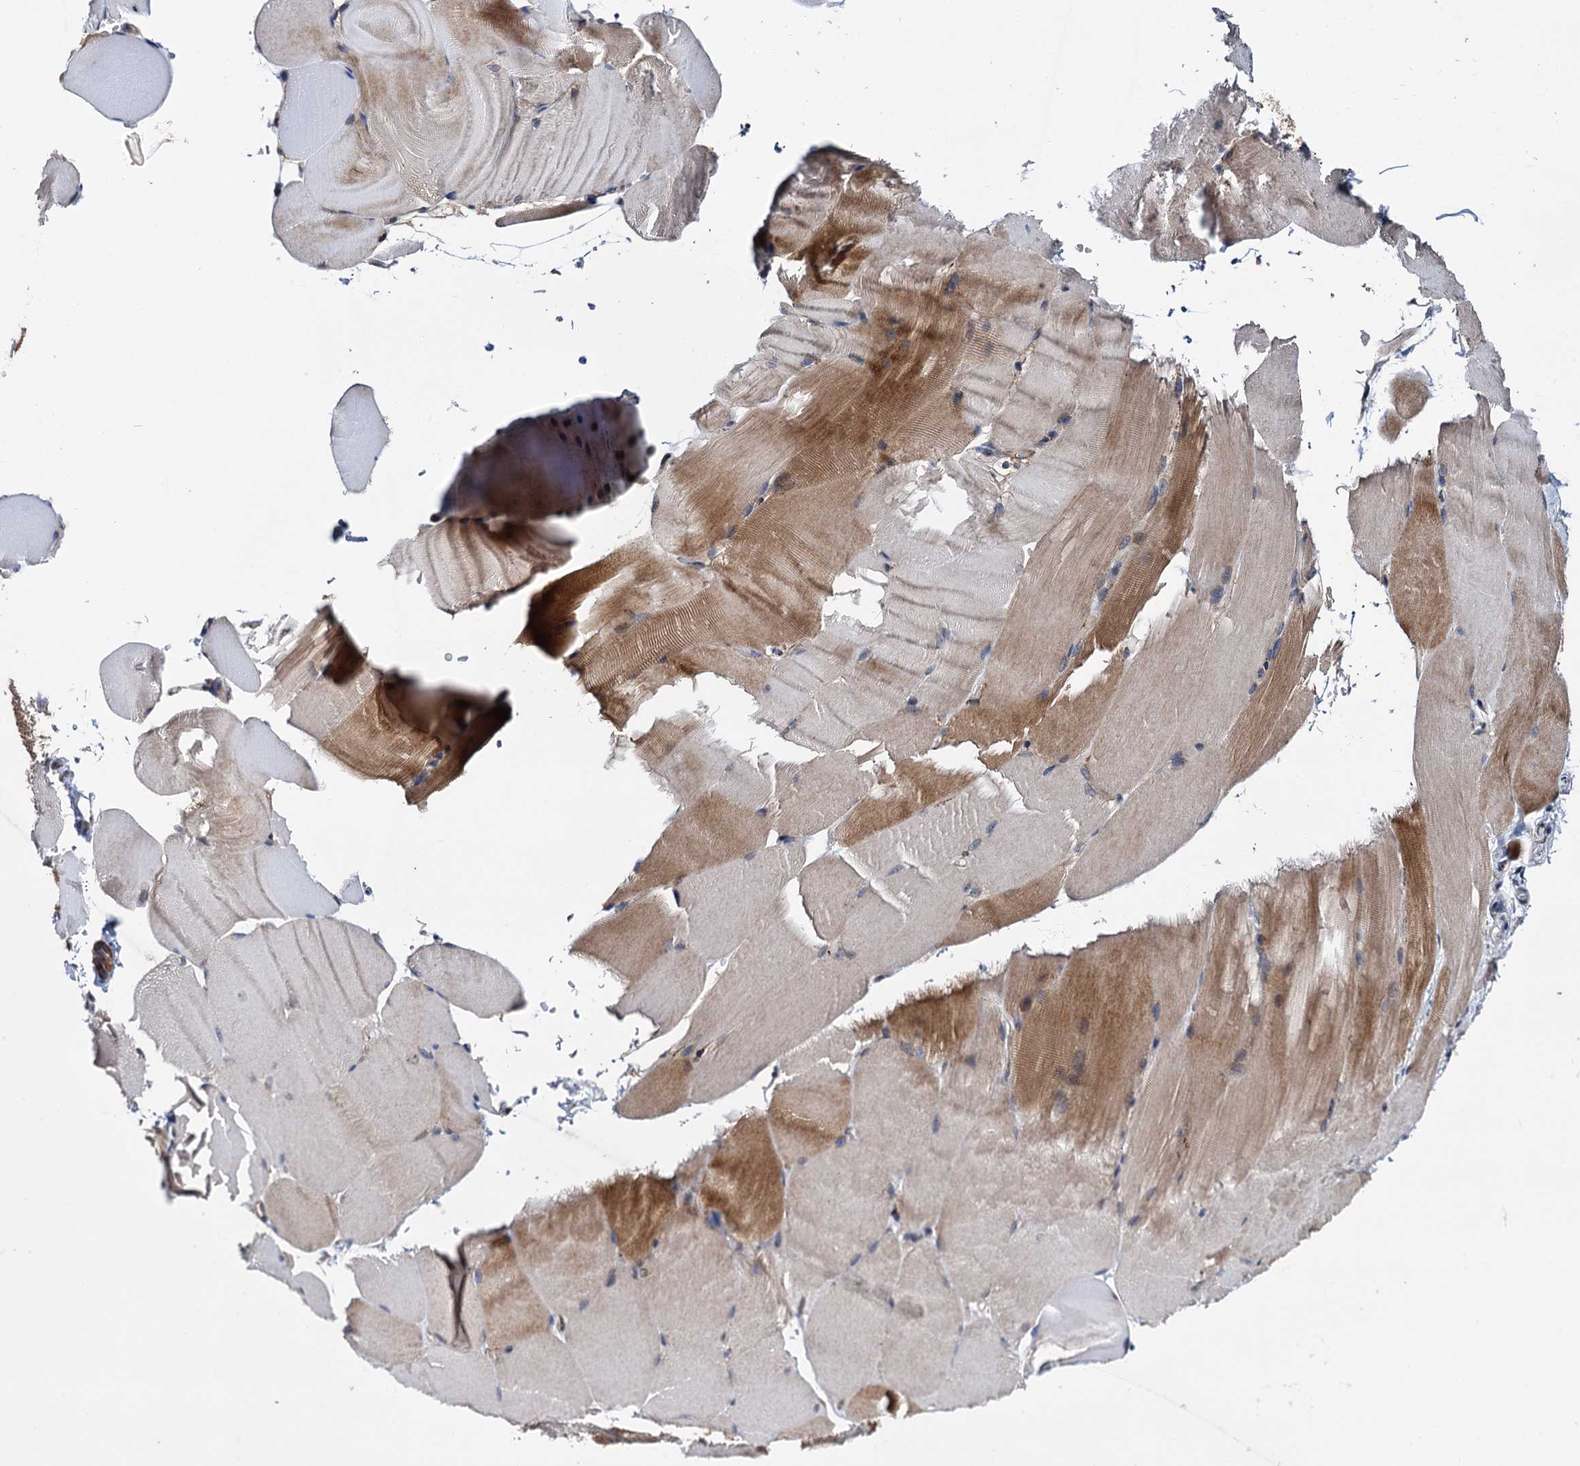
{"staining": {"intensity": "moderate", "quantity": "<25%", "location": "cytoplasmic/membranous"}, "tissue": "skeletal muscle", "cell_type": "Myocytes", "image_type": "normal", "snomed": [{"axis": "morphology", "description": "Normal tissue, NOS"}, {"axis": "topography", "description": "Skeletal muscle"}, {"axis": "topography", "description": "Parathyroid gland"}], "caption": "Immunohistochemical staining of normal skeletal muscle shows <25% levels of moderate cytoplasmic/membranous protein staining in about <25% of myocytes. The staining is performed using DAB (3,3'-diaminobenzidine) brown chromogen to label protein expression. The nuclei are counter-stained blue using hematoxylin.", "gene": "ARHGAP42", "patient": {"sex": "female", "age": 37}}